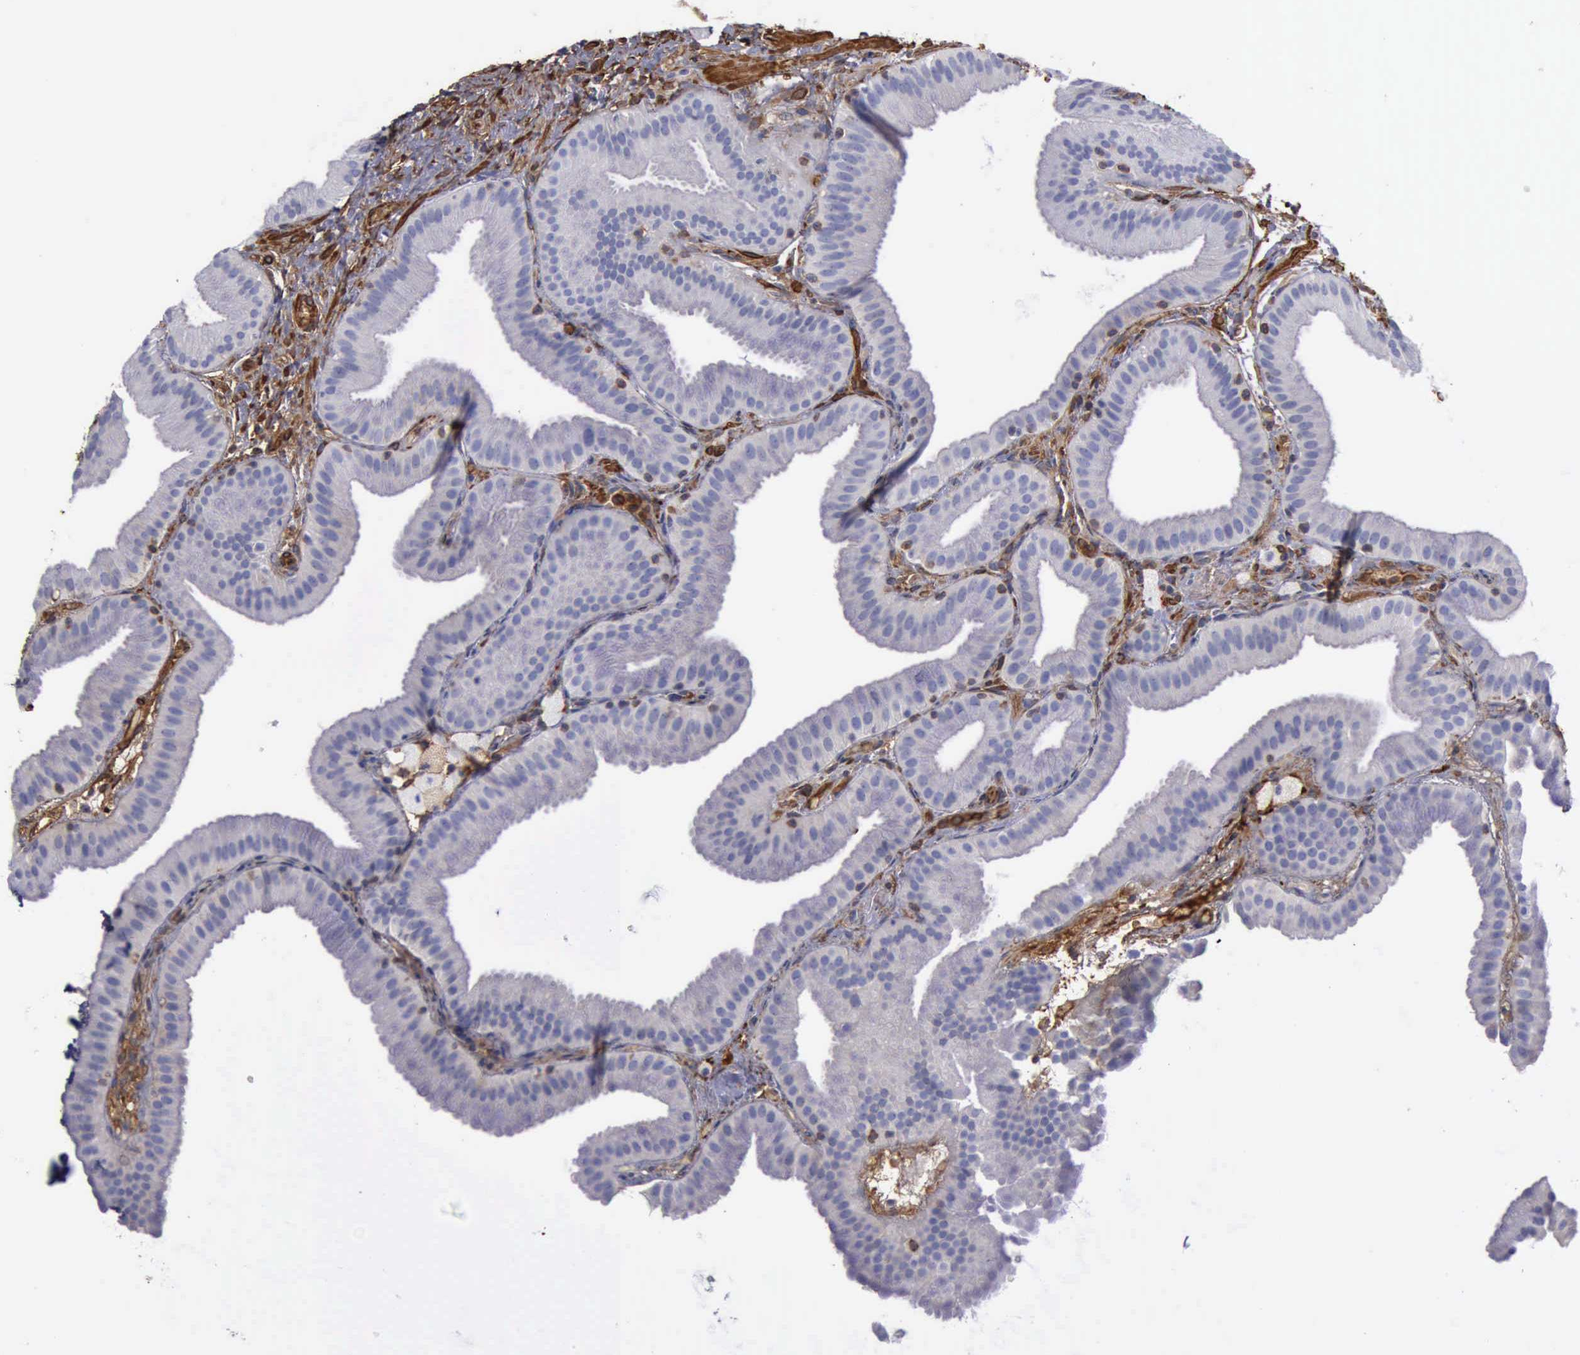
{"staining": {"intensity": "negative", "quantity": "none", "location": "none"}, "tissue": "gallbladder", "cell_type": "Glandular cells", "image_type": "normal", "snomed": [{"axis": "morphology", "description": "Normal tissue, NOS"}, {"axis": "topography", "description": "Gallbladder"}], "caption": "Immunohistochemical staining of normal gallbladder demonstrates no significant expression in glandular cells. (DAB immunohistochemistry (IHC) with hematoxylin counter stain).", "gene": "FLNA", "patient": {"sex": "female", "age": 63}}